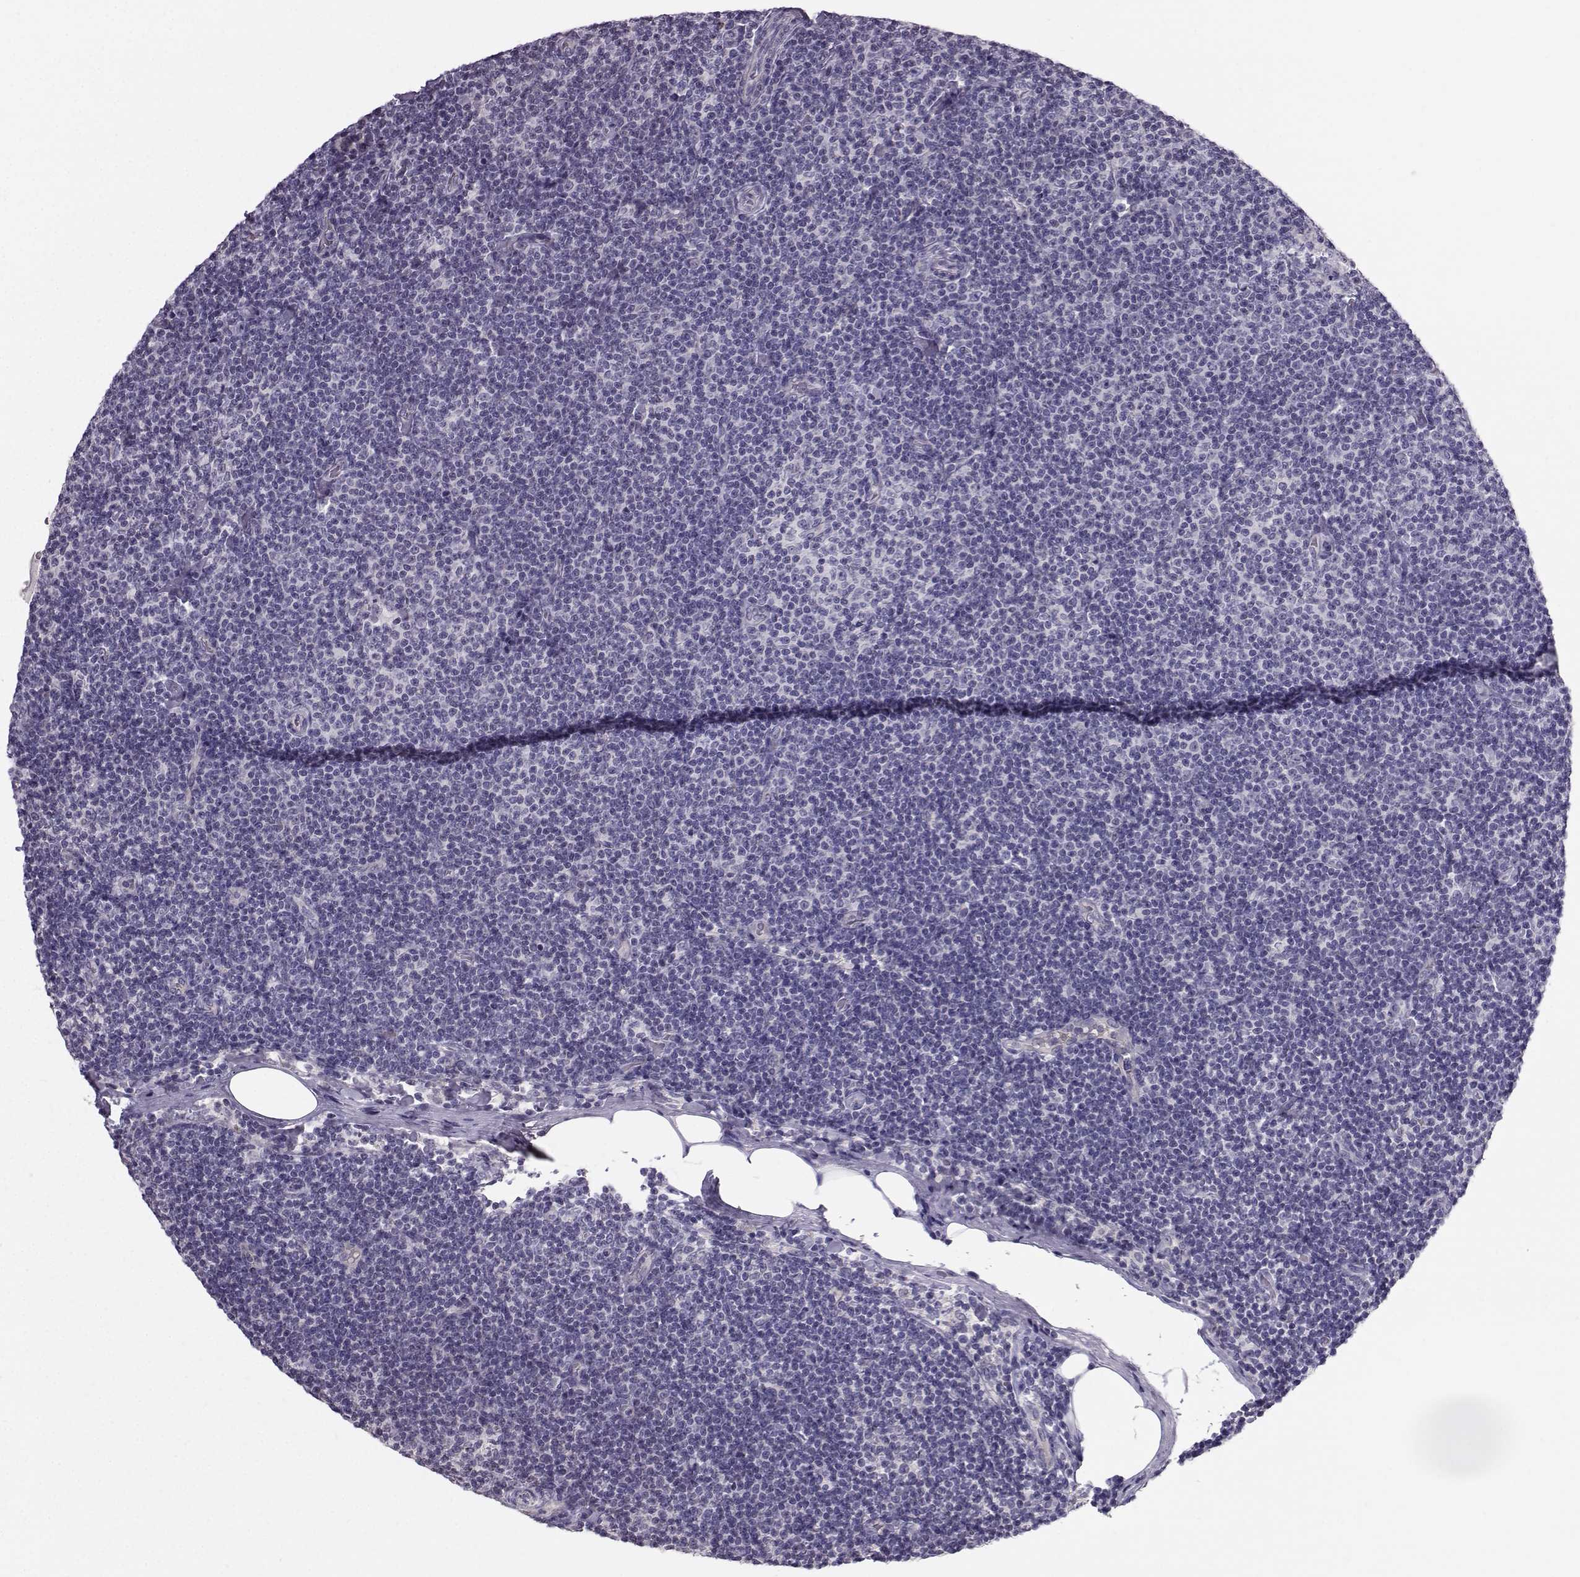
{"staining": {"intensity": "negative", "quantity": "none", "location": "none"}, "tissue": "lymphoma", "cell_type": "Tumor cells", "image_type": "cancer", "snomed": [{"axis": "morphology", "description": "Malignant lymphoma, non-Hodgkin's type, Low grade"}, {"axis": "topography", "description": "Lymph node"}], "caption": "This is an immunohistochemistry photomicrograph of human lymphoma. There is no expression in tumor cells.", "gene": "TSPYL5", "patient": {"sex": "male", "age": 81}}